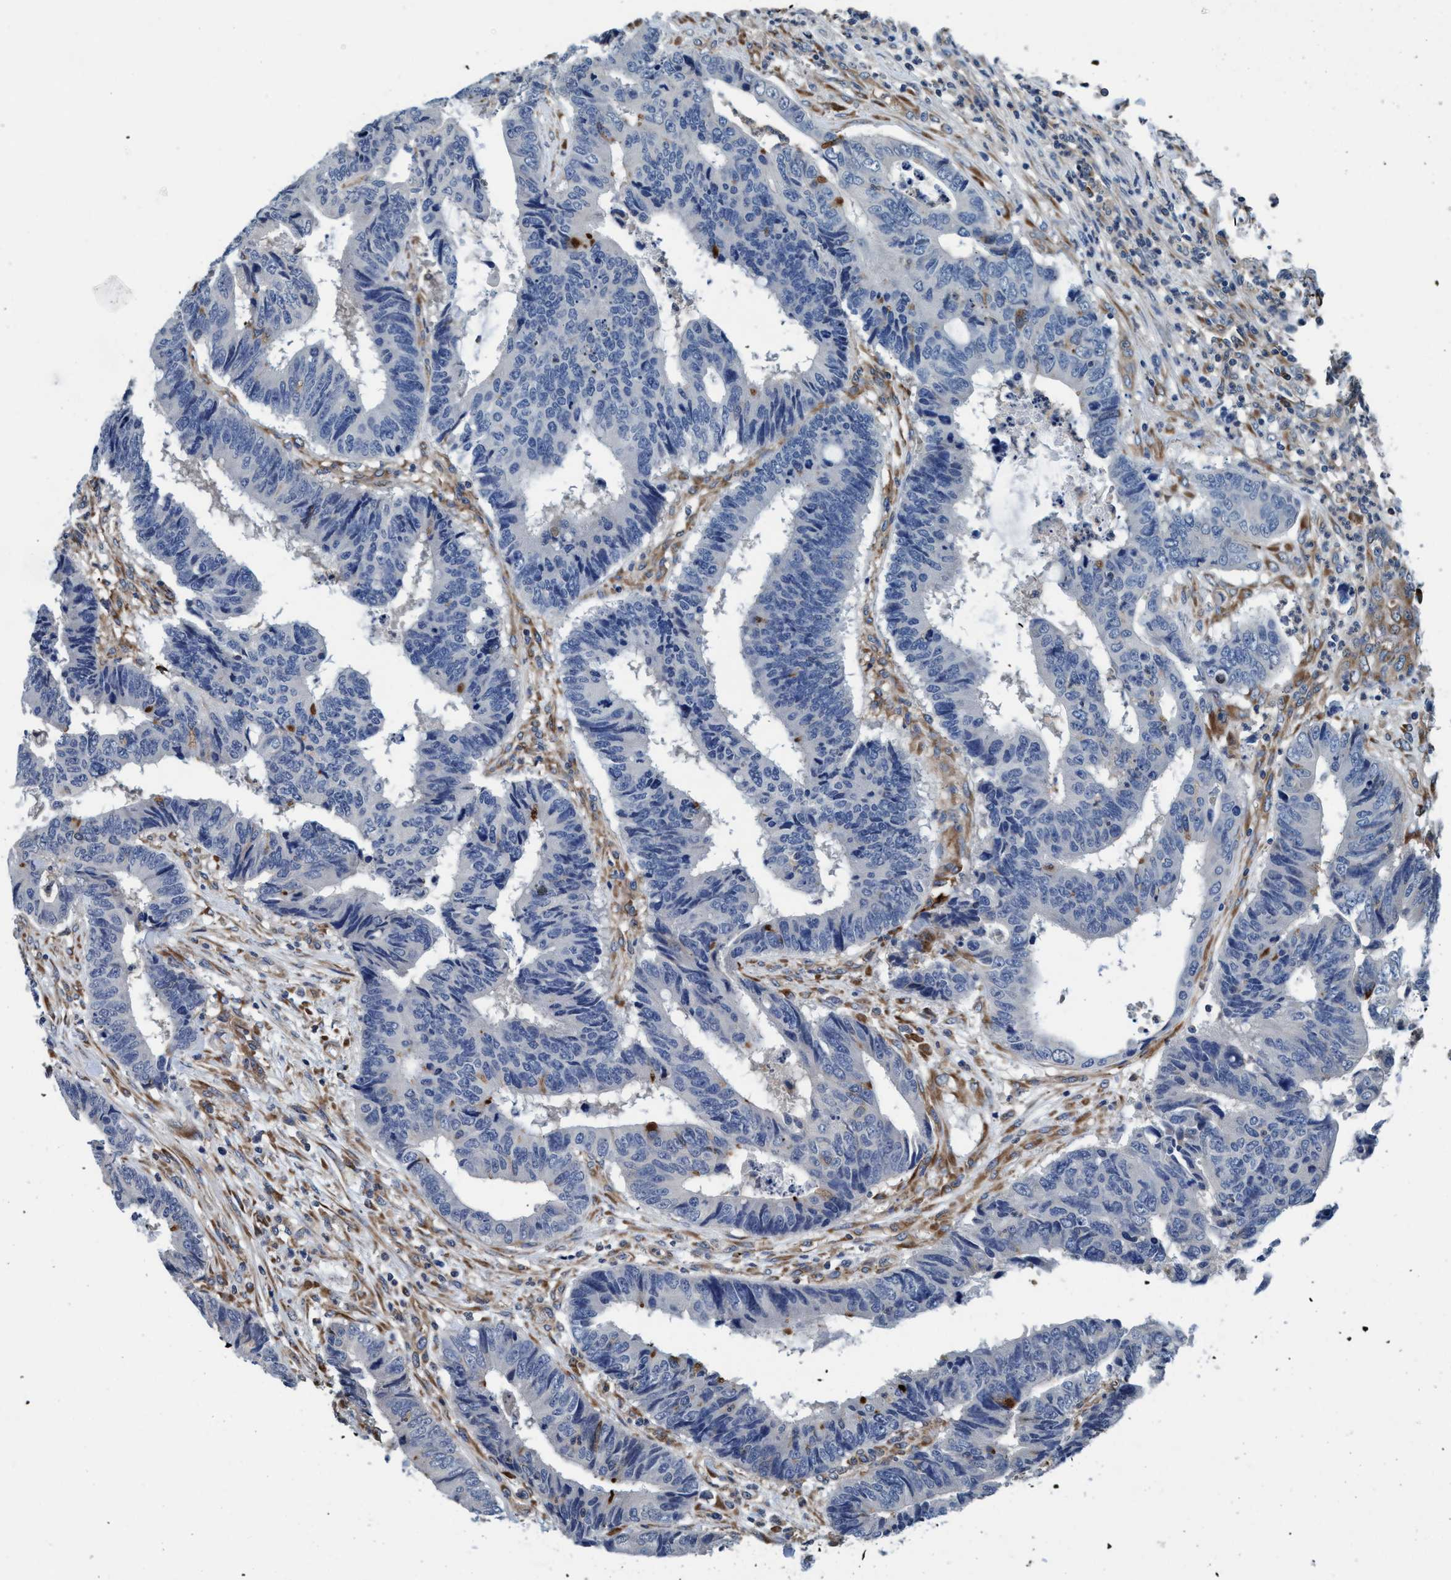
{"staining": {"intensity": "negative", "quantity": "none", "location": "none"}, "tissue": "colorectal cancer", "cell_type": "Tumor cells", "image_type": "cancer", "snomed": [{"axis": "morphology", "description": "Adenocarcinoma, NOS"}, {"axis": "topography", "description": "Rectum"}], "caption": "This is a image of immunohistochemistry (IHC) staining of colorectal cancer, which shows no staining in tumor cells. (DAB (3,3'-diaminobenzidine) immunohistochemistry with hematoxylin counter stain).", "gene": "ENDOG", "patient": {"sex": "male", "age": 84}}